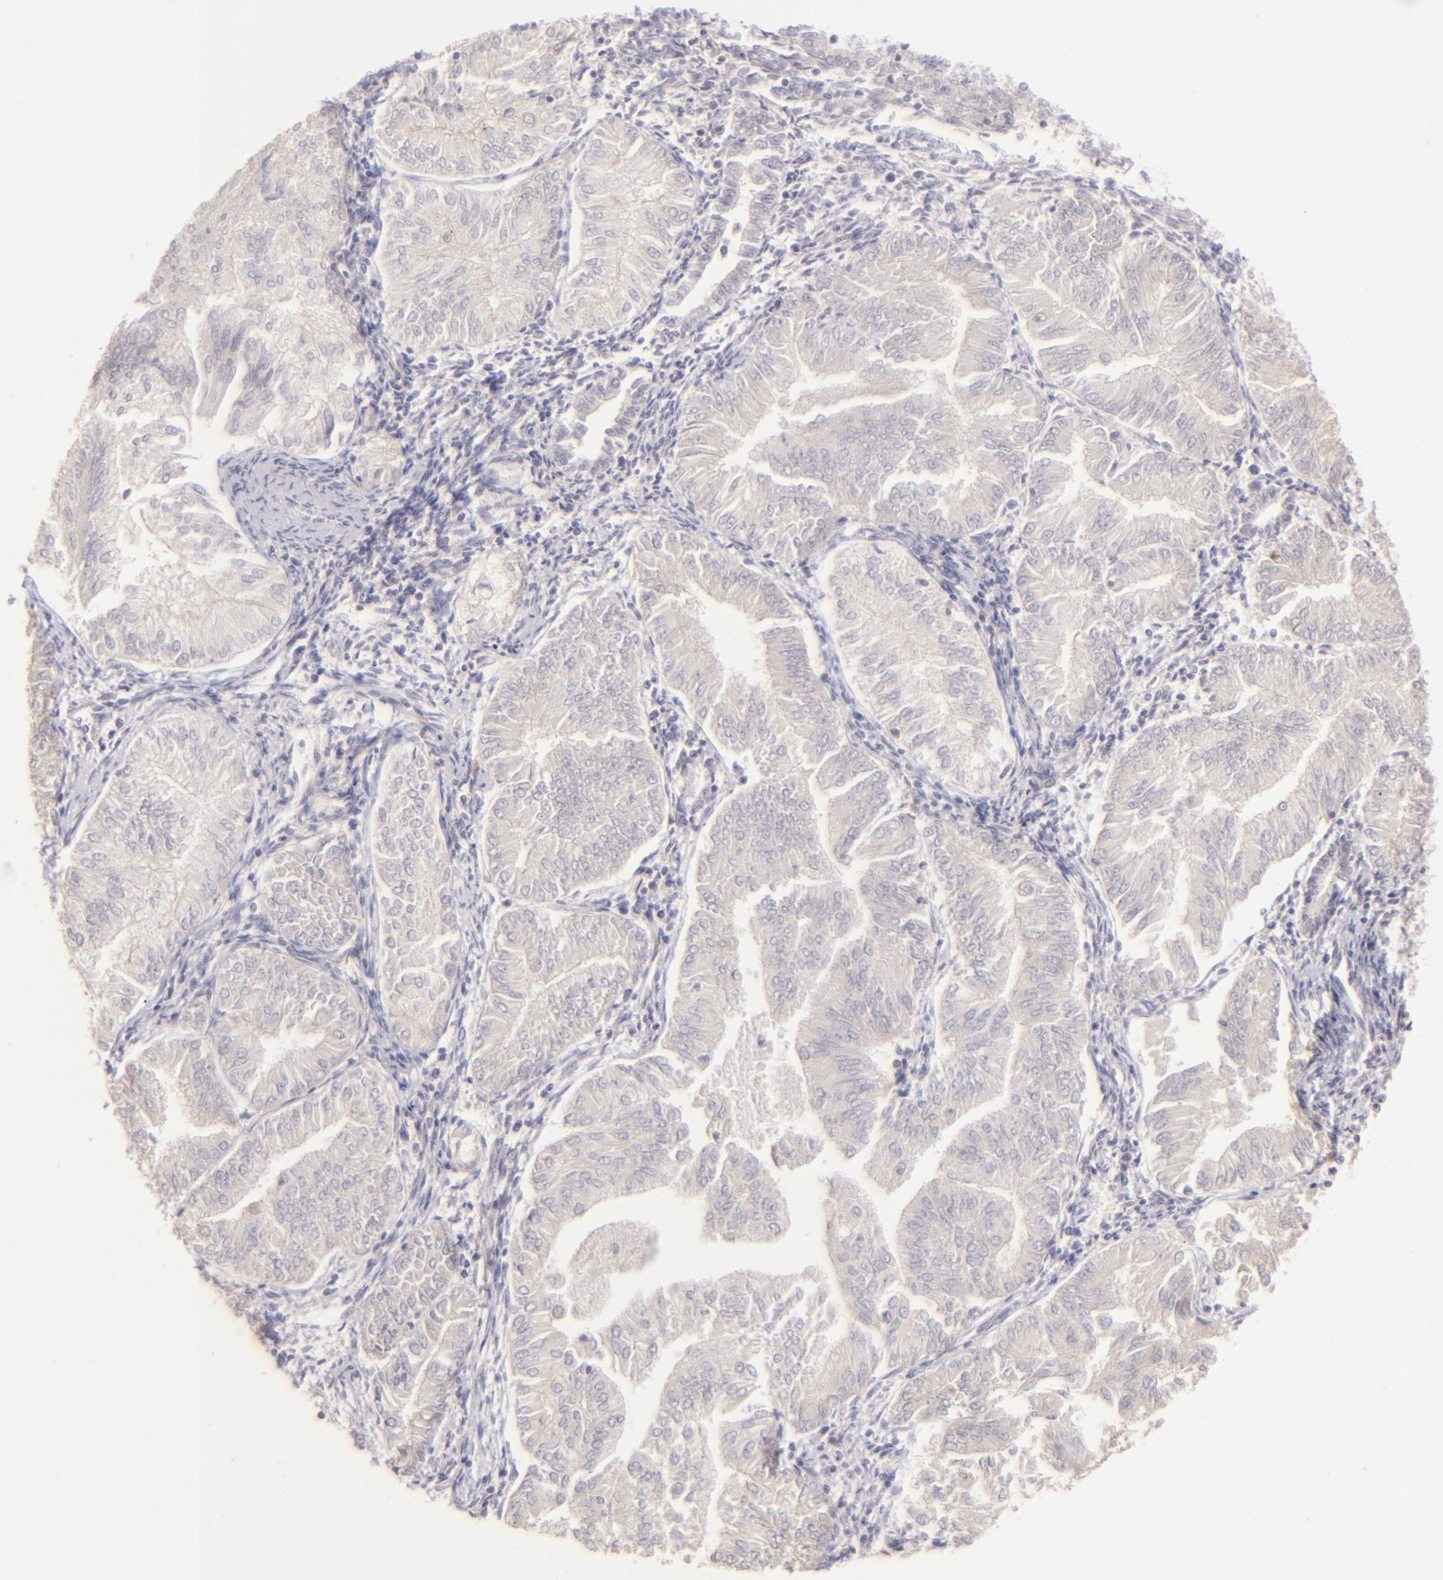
{"staining": {"intensity": "negative", "quantity": "none", "location": "none"}, "tissue": "endometrial cancer", "cell_type": "Tumor cells", "image_type": "cancer", "snomed": [{"axis": "morphology", "description": "Adenocarcinoma, NOS"}, {"axis": "topography", "description": "Endometrium"}], "caption": "Endometrial cancer (adenocarcinoma) stained for a protein using immunohistochemistry (IHC) exhibits no staining tumor cells.", "gene": "MAGEA1", "patient": {"sex": "female", "age": 53}}